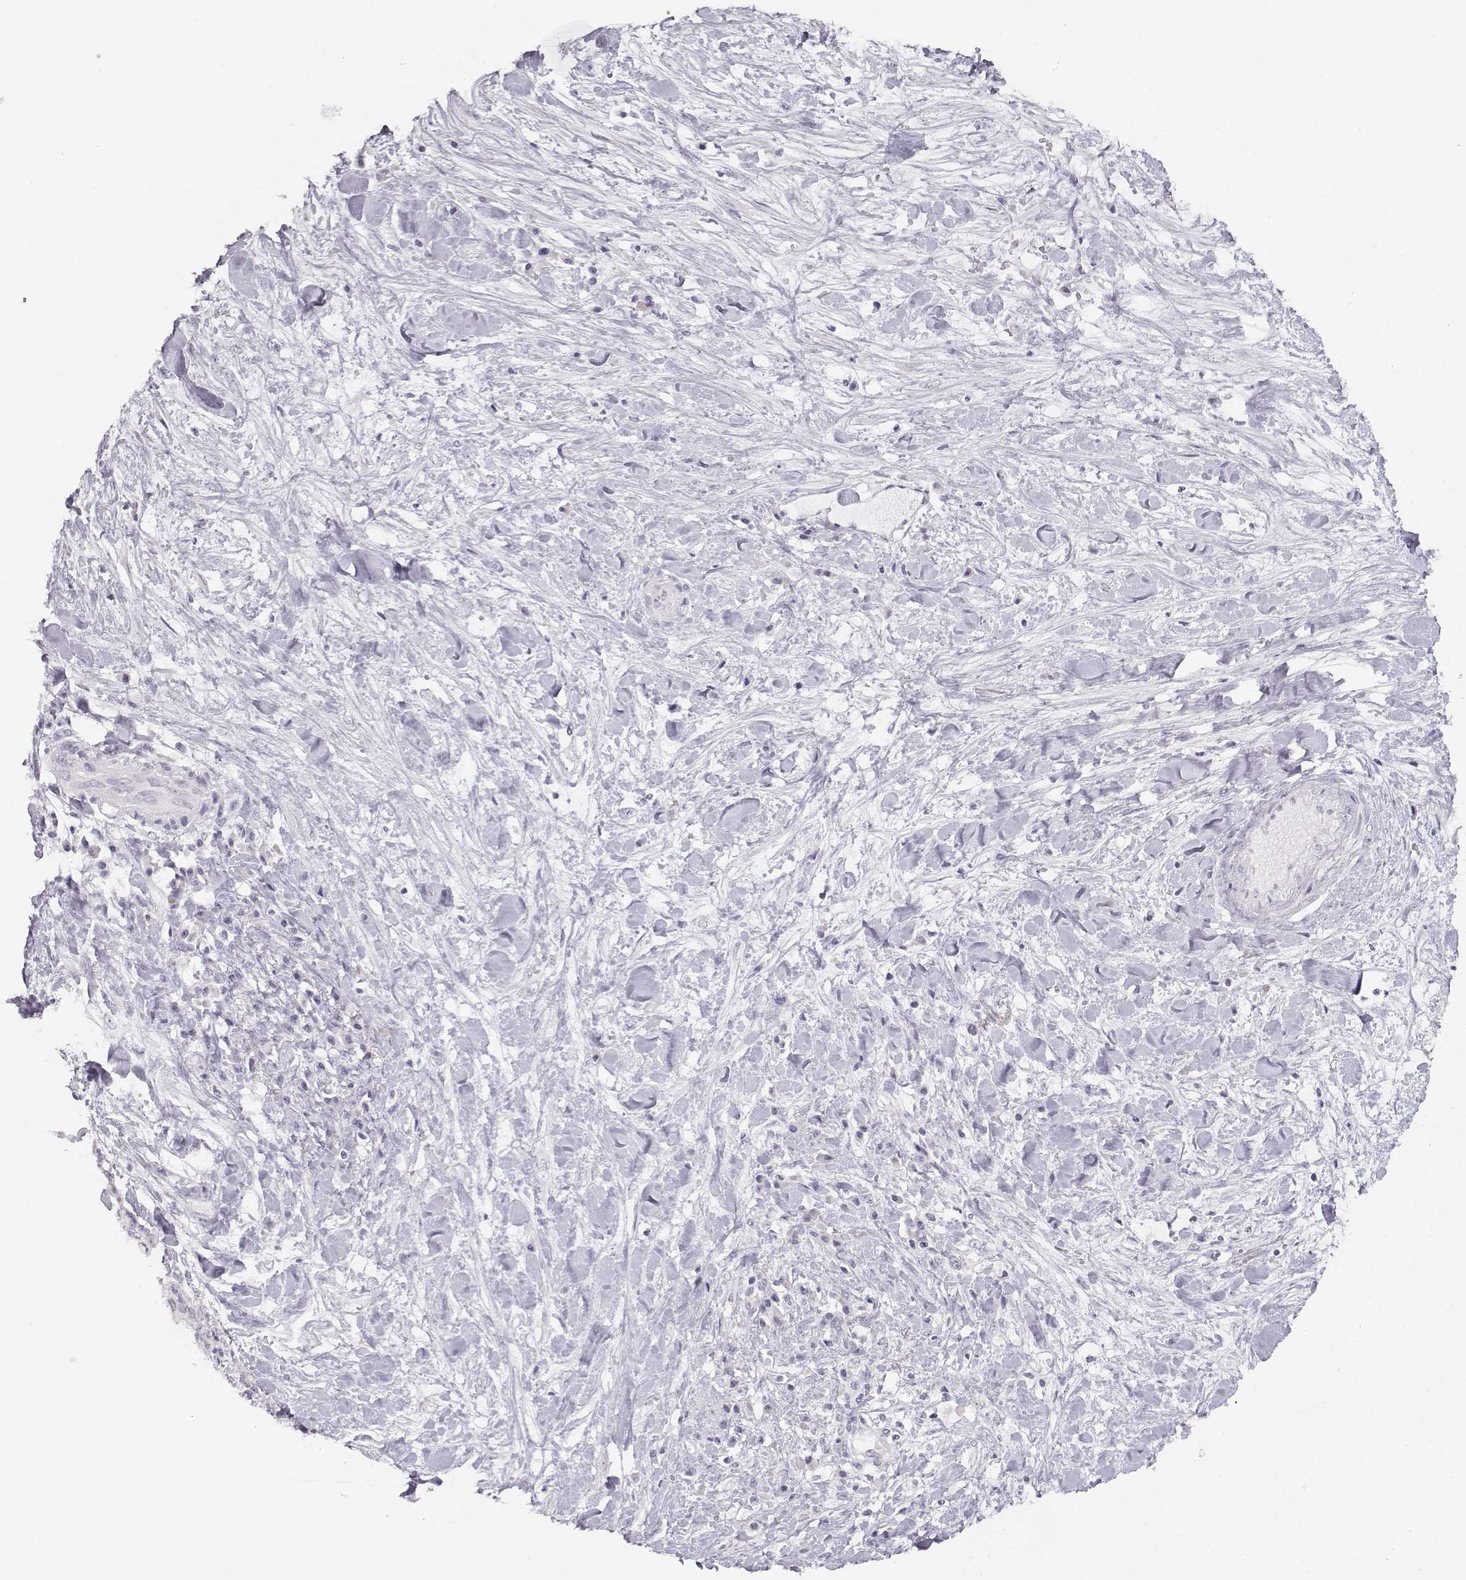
{"staining": {"intensity": "negative", "quantity": "none", "location": "none"}, "tissue": "liver cancer", "cell_type": "Tumor cells", "image_type": "cancer", "snomed": [{"axis": "morphology", "description": "Cholangiocarcinoma"}, {"axis": "topography", "description": "Liver"}], "caption": "Human cholangiocarcinoma (liver) stained for a protein using immunohistochemistry reveals no expression in tumor cells.", "gene": "IMPG1", "patient": {"sex": "female", "age": 73}}